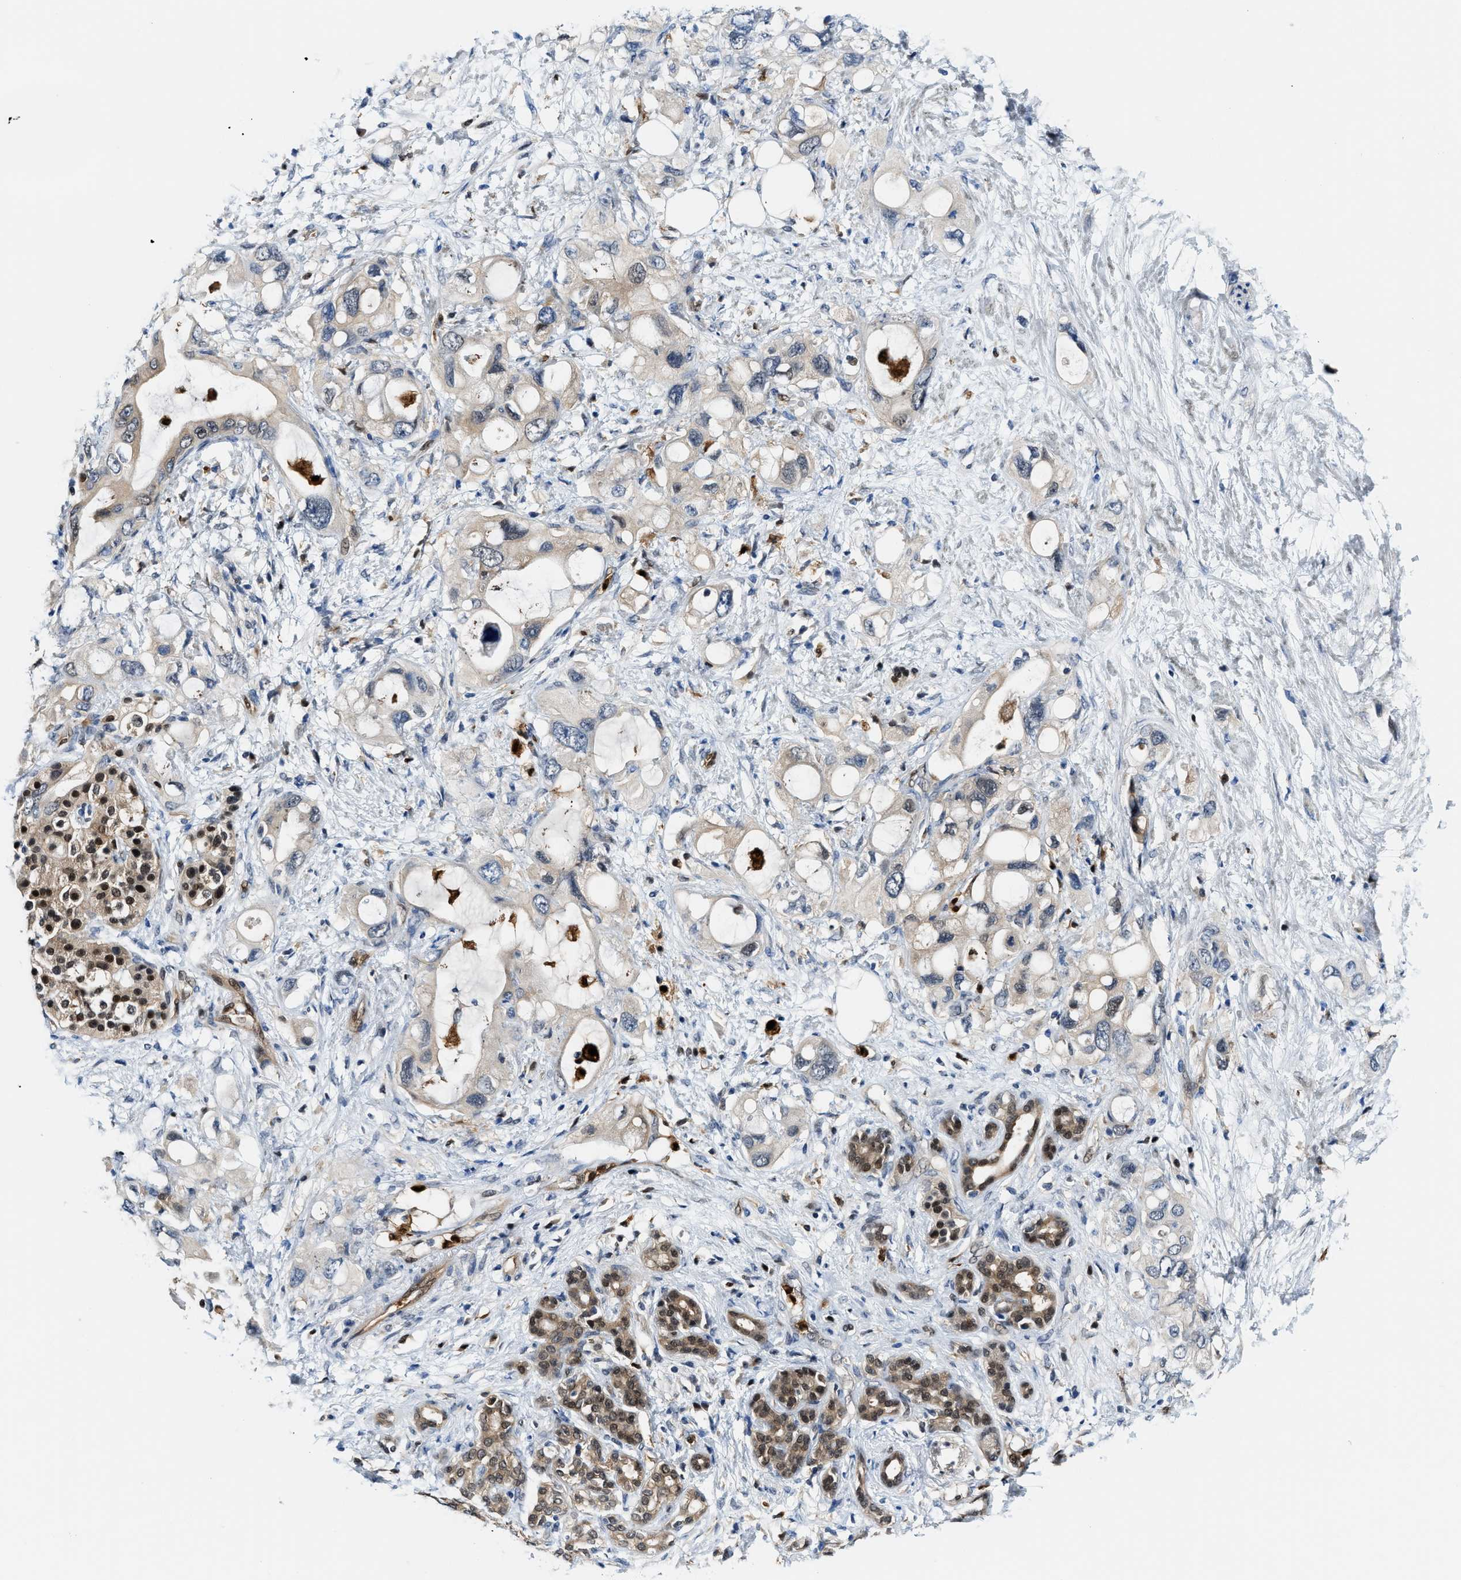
{"staining": {"intensity": "weak", "quantity": "<25%", "location": "cytoplasmic/membranous"}, "tissue": "pancreatic cancer", "cell_type": "Tumor cells", "image_type": "cancer", "snomed": [{"axis": "morphology", "description": "Adenocarcinoma, NOS"}, {"axis": "topography", "description": "Pancreas"}], "caption": "Histopathology image shows no significant protein positivity in tumor cells of adenocarcinoma (pancreatic).", "gene": "LTA4H", "patient": {"sex": "female", "age": 56}}